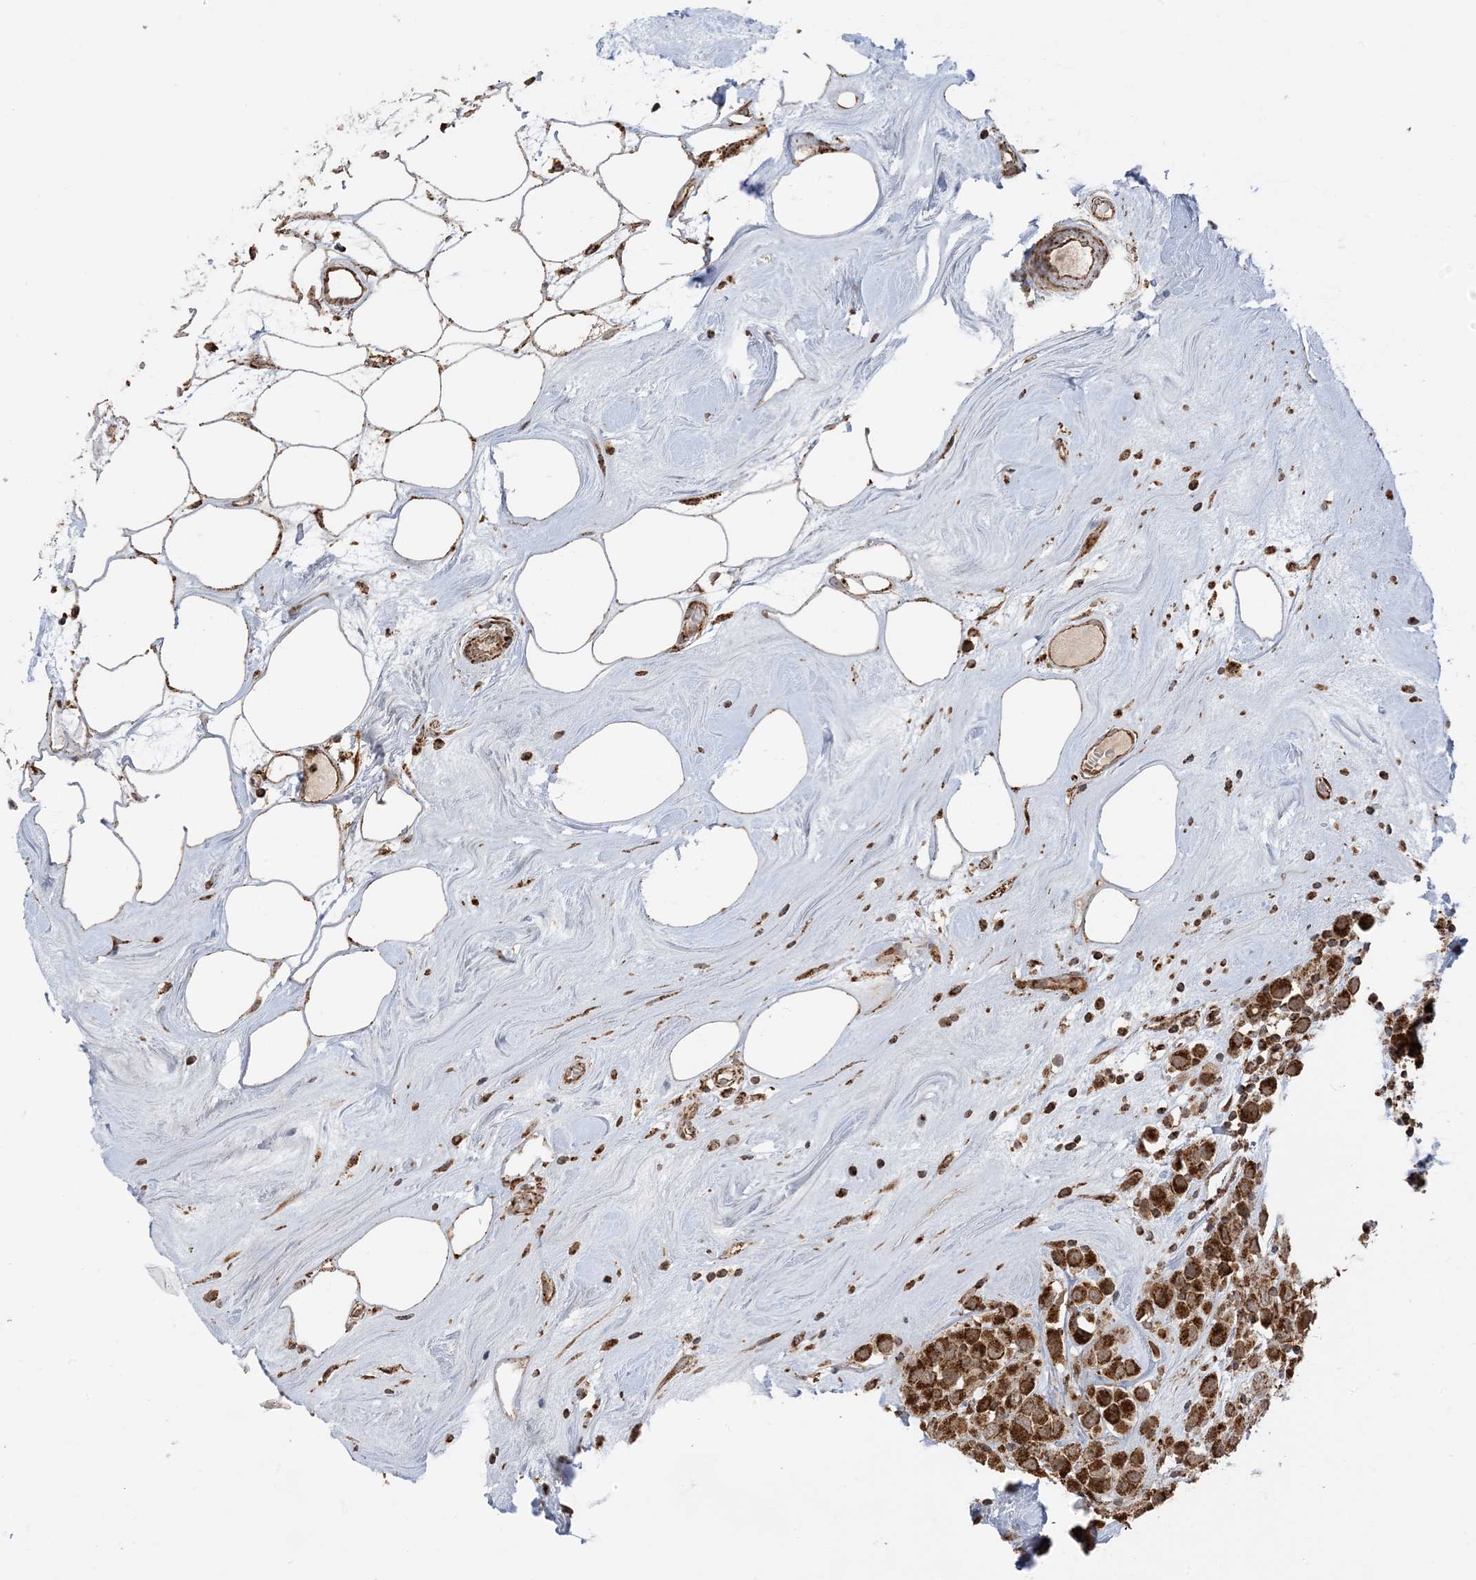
{"staining": {"intensity": "strong", "quantity": ">75%", "location": "cytoplasmic/membranous"}, "tissue": "breast cancer", "cell_type": "Tumor cells", "image_type": "cancer", "snomed": [{"axis": "morphology", "description": "Duct carcinoma"}, {"axis": "topography", "description": "Breast"}], "caption": "High-power microscopy captured an immunohistochemistry image of breast cancer (intraductal carcinoma), revealing strong cytoplasmic/membranous staining in approximately >75% of tumor cells.", "gene": "N4BP3", "patient": {"sex": "female", "age": 61}}